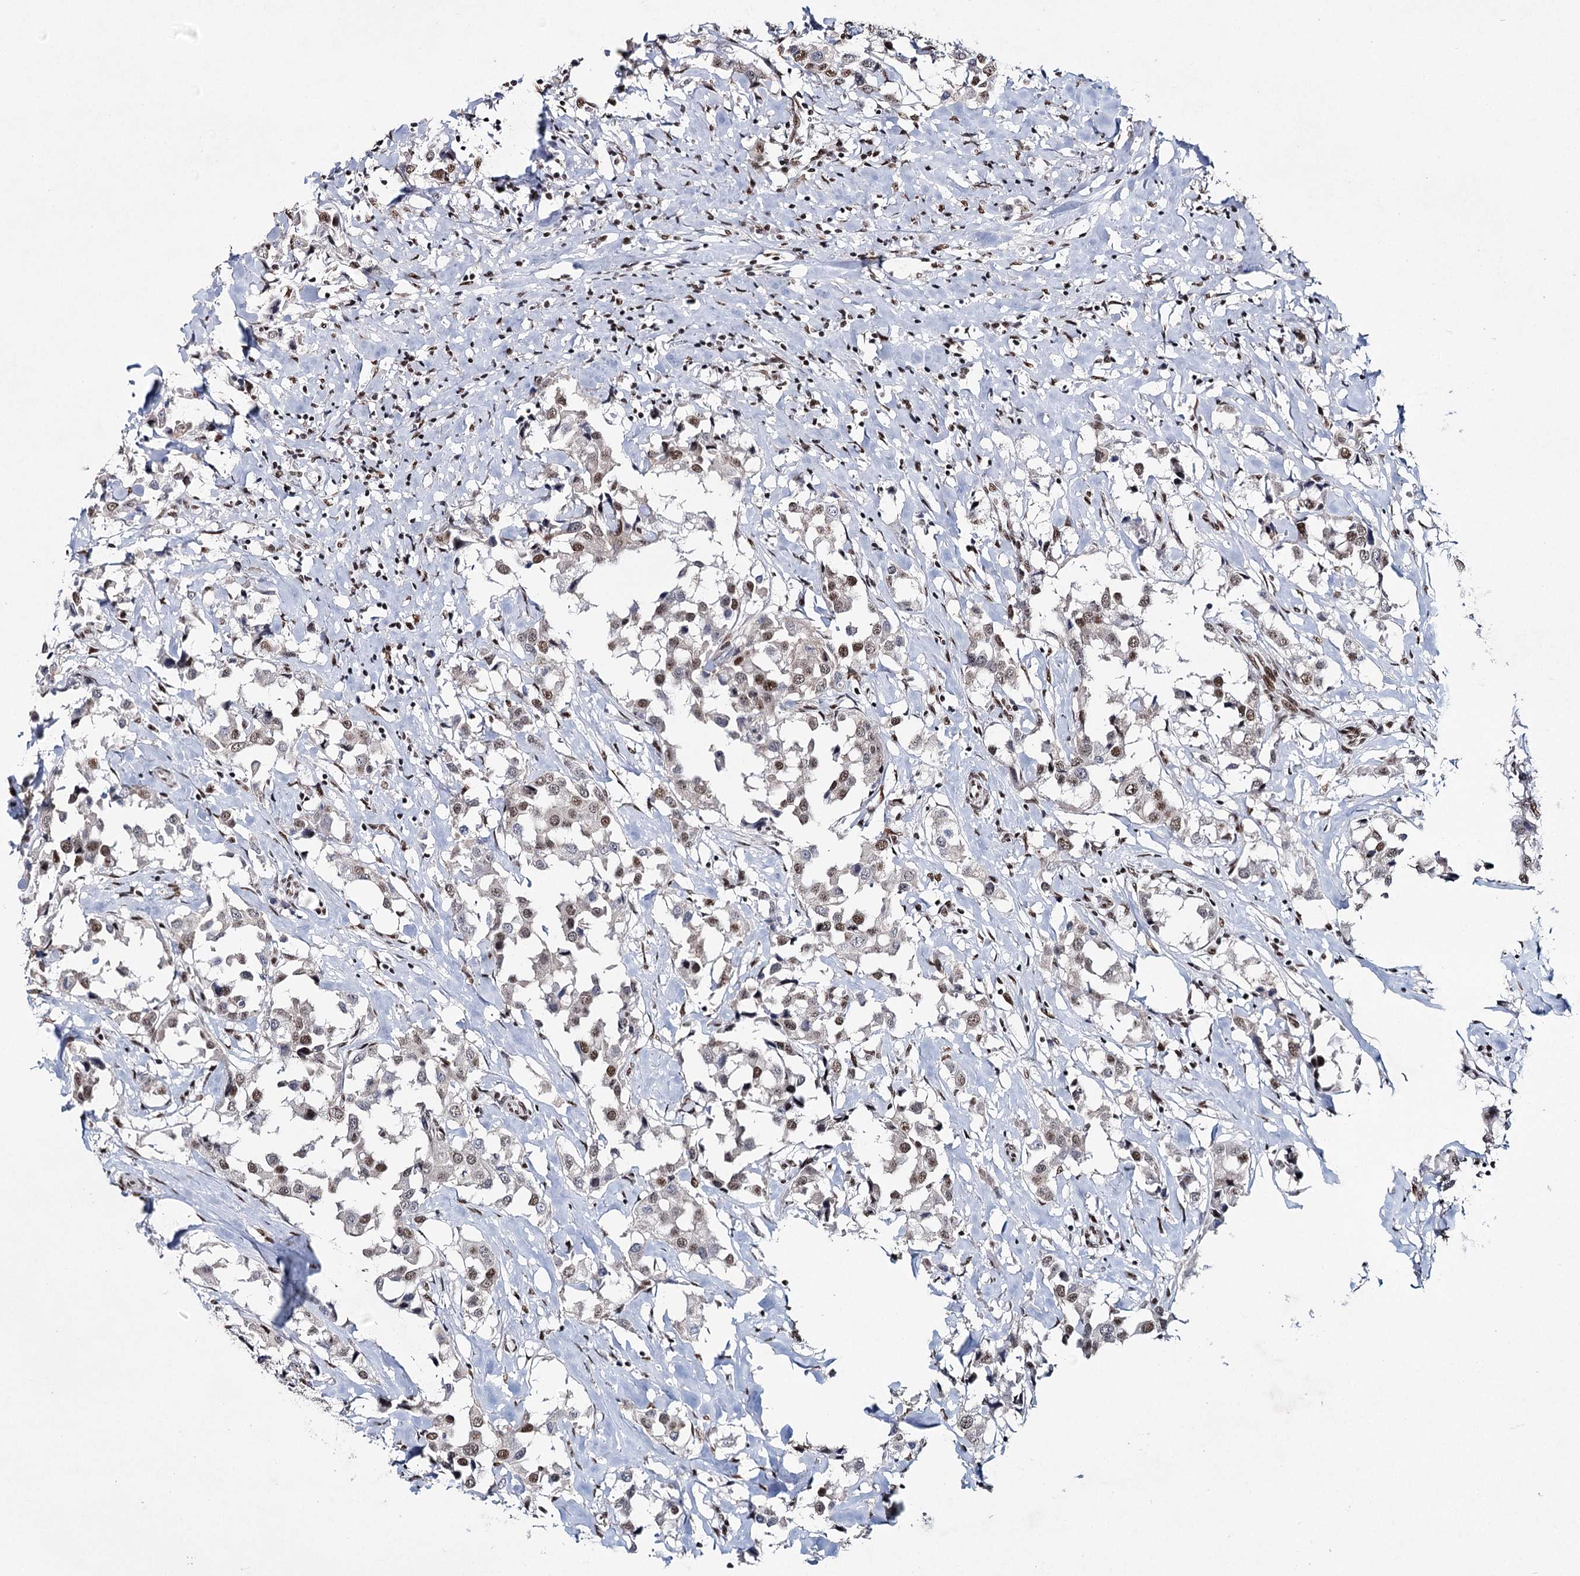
{"staining": {"intensity": "moderate", "quantity": ">75%", "location": "nuclear"}, "tissue": "breast cancer", "cell_type": "Tumor cells", "image_type": "cancer", "snomed": [{"axis": "morphology", "description": "Duct carcinoma"}, {"axis": "topography", "description": "Breast"}], "caption": "Brown immunohistochemical staining in human breast intraductal carcinoma exhibits moderate nuclear positivity in approximately >75% of tumor cells.", "gene": "SCAF8", "patient": {"sex": "female", "age": 80}}